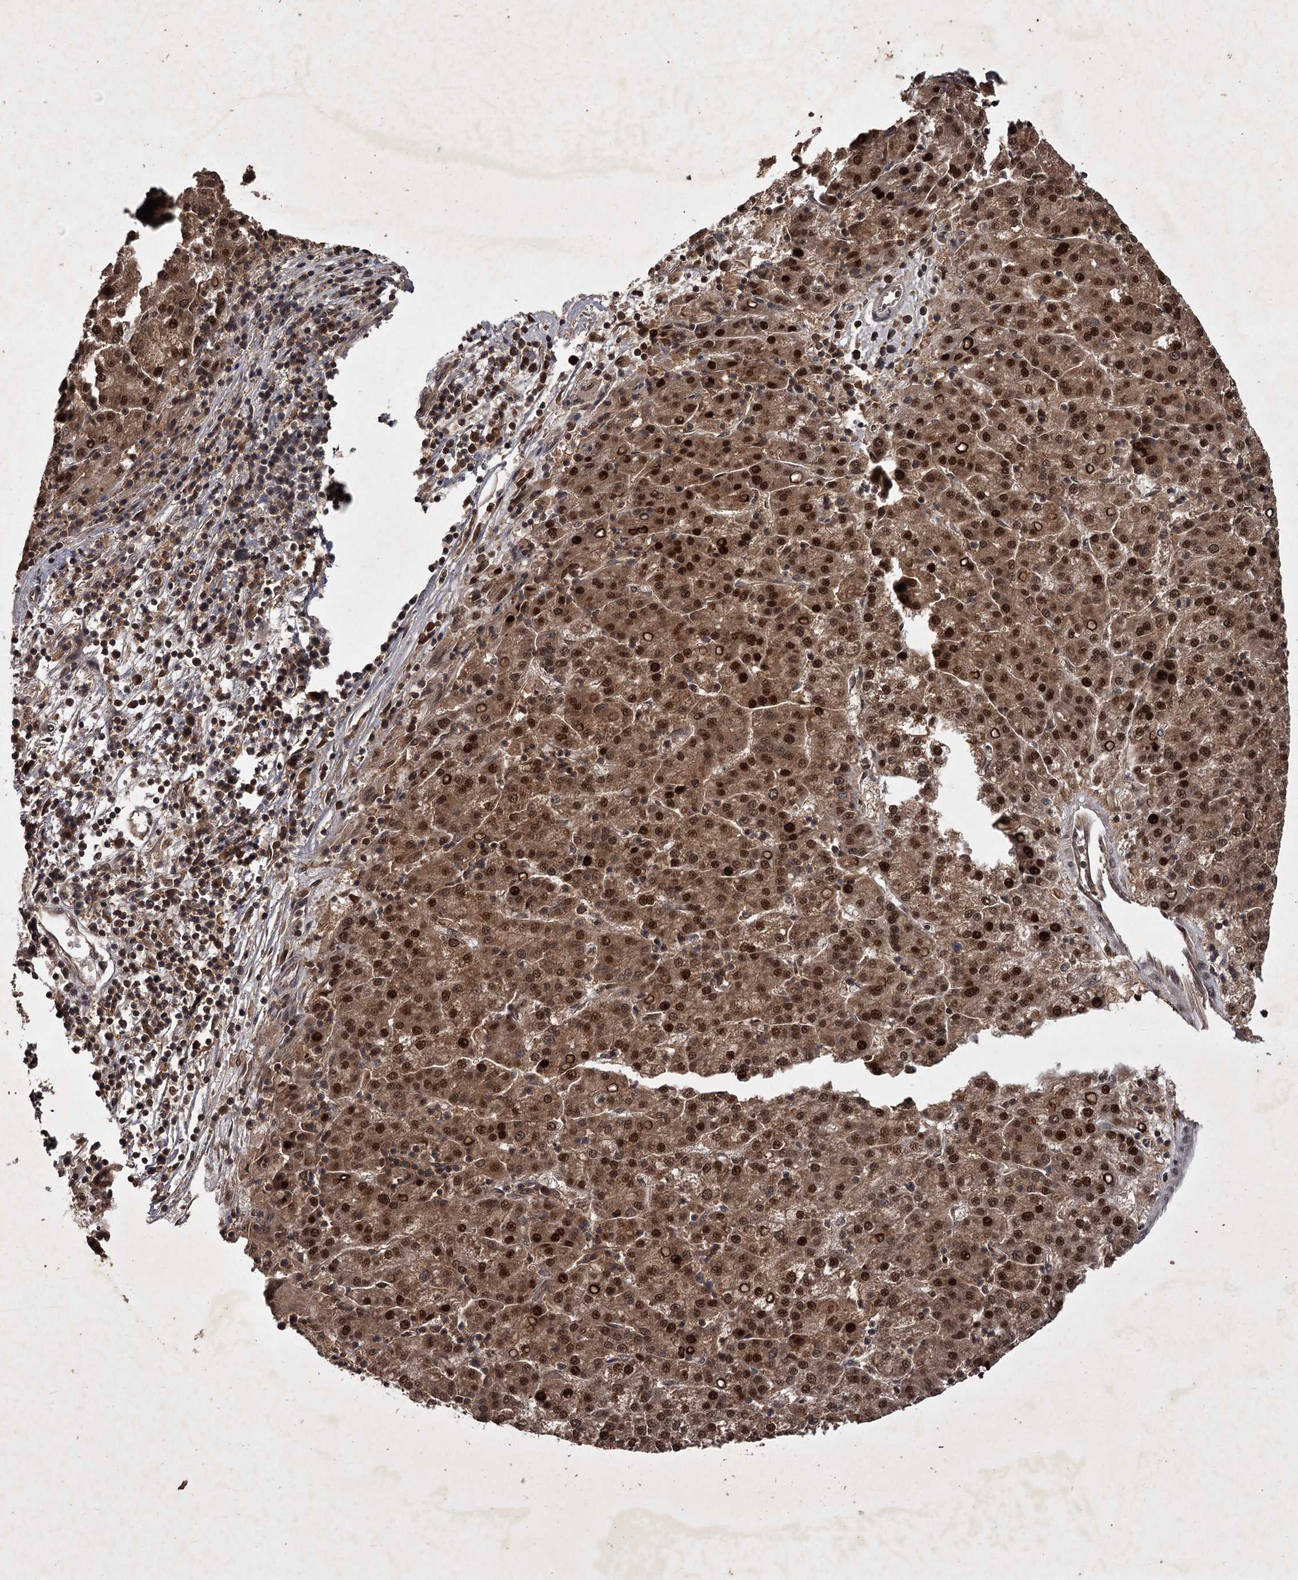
{"staining": {"intensity": "strong", "quantity": ">75%", "location": "cytoplasmic/membranous,nuclear"}, "tissue": "liver cancer", "cell_type": "Tumor cells", "image_type": "cancer", "snomed": [{"axis": "morphology", "description": "Carcinoma, Hepatocellular, NOS"}, {"axis": "topography", "description": "Liver"}], "caption": "High-magnification brightfield microscopy of hepatocellular carcinoma (liver) stained with DAB (3,3'-diaminobenzidine) (brown) and counterstained with hematoxylin (blue). tumor cells exhibit strong cytoplasmic/membranous and nuclear positivity is seen in about>75% of cells.", "gene": "TBC1D23", "patient": {"sex": "female", "age": 58}}